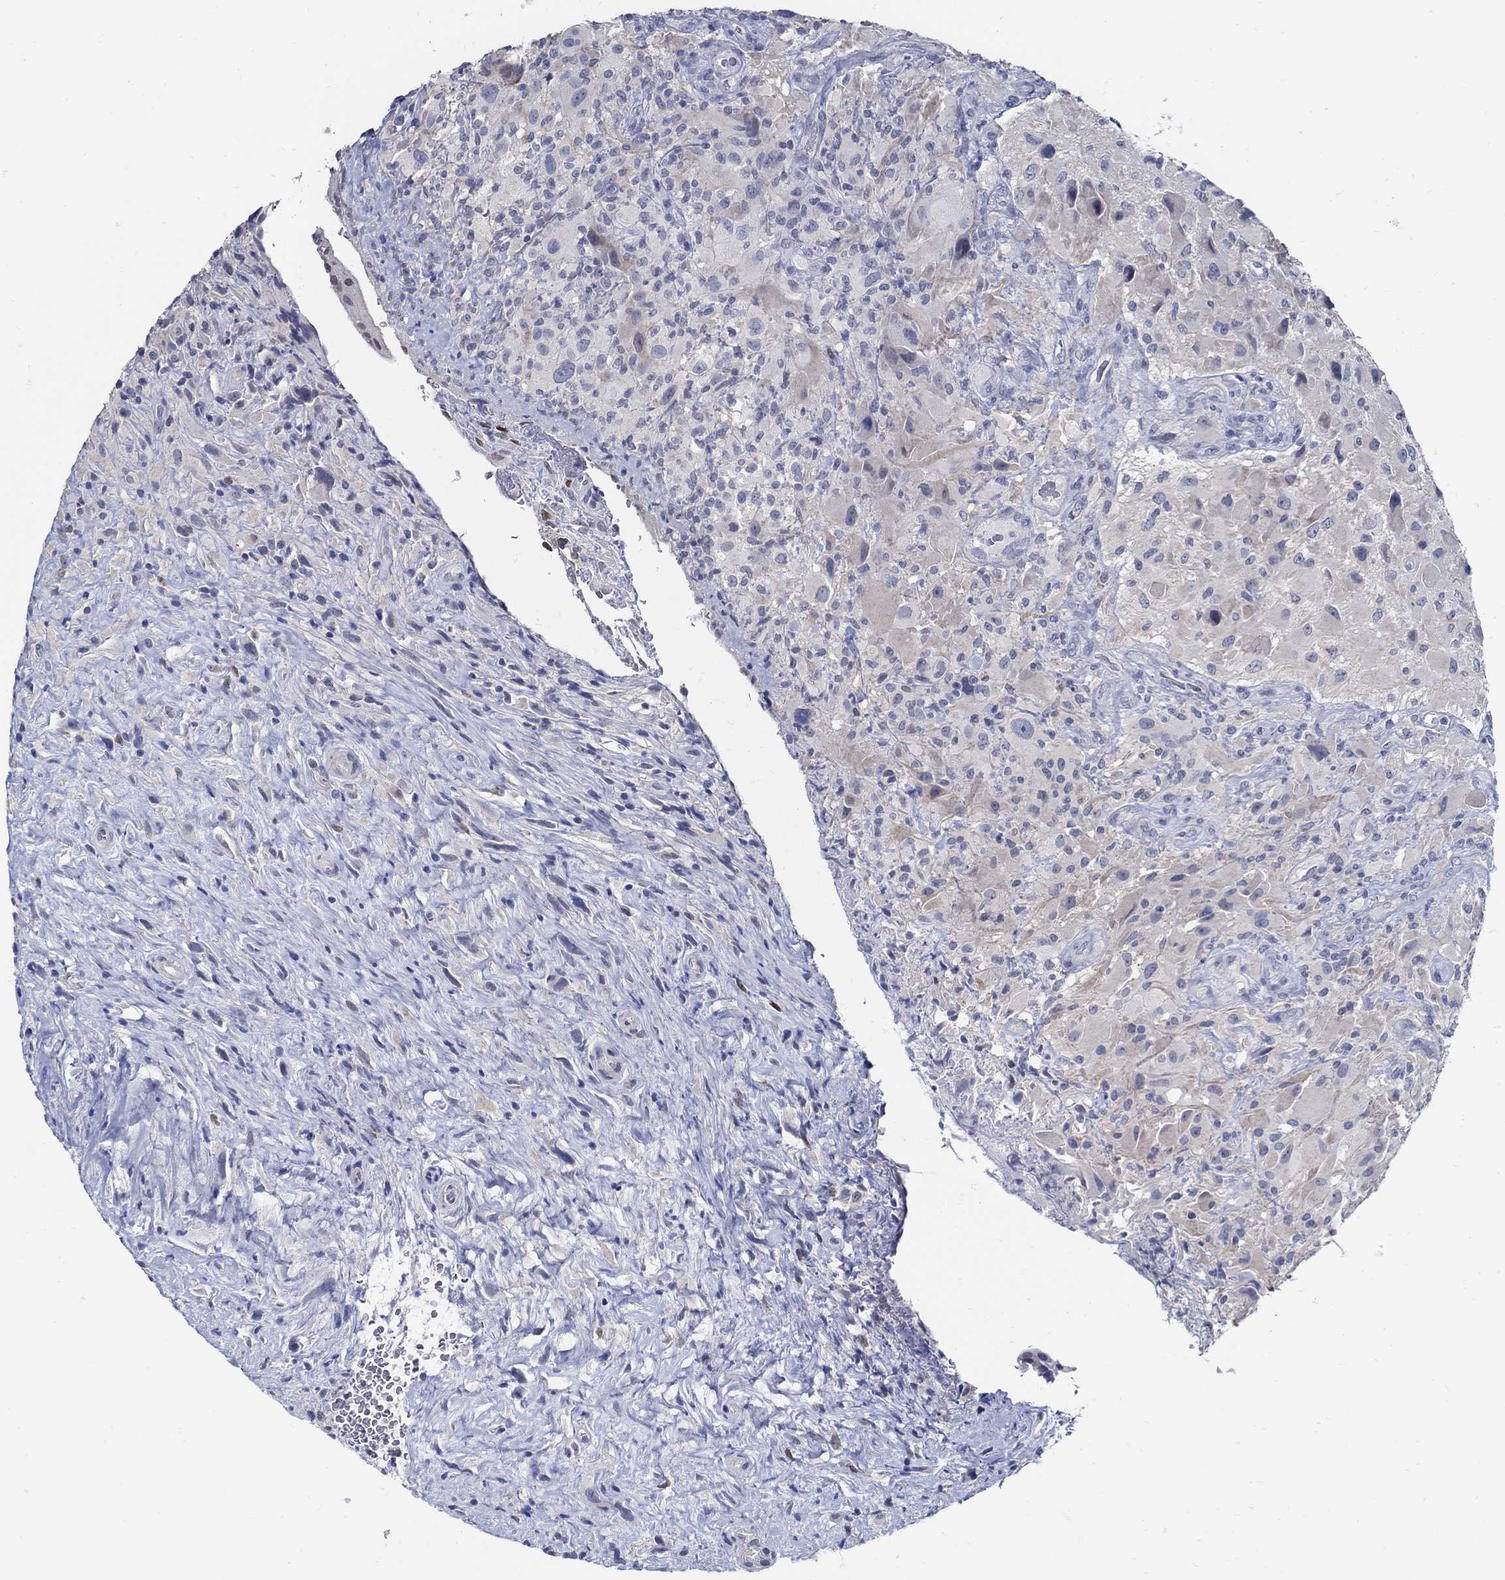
{"staining": {"intensity": "negative", "quantity": "none", "location": "none"}, "tissue": "glioma", "cell_type": "Tumor cells", "image_type": "cancer", "snomed": [{"axis": "morphology", "description": "Glioma, malignant, High grade"}, {"axis": "topography", "description": "Cerebral cortex"}], "caption": "This is an immunohistochemistry (IHC) histopathology image of human glioma. There is no expression in tumor cells.", "gene": "USP29", "patient": {"sex": "male", "age": 35}}